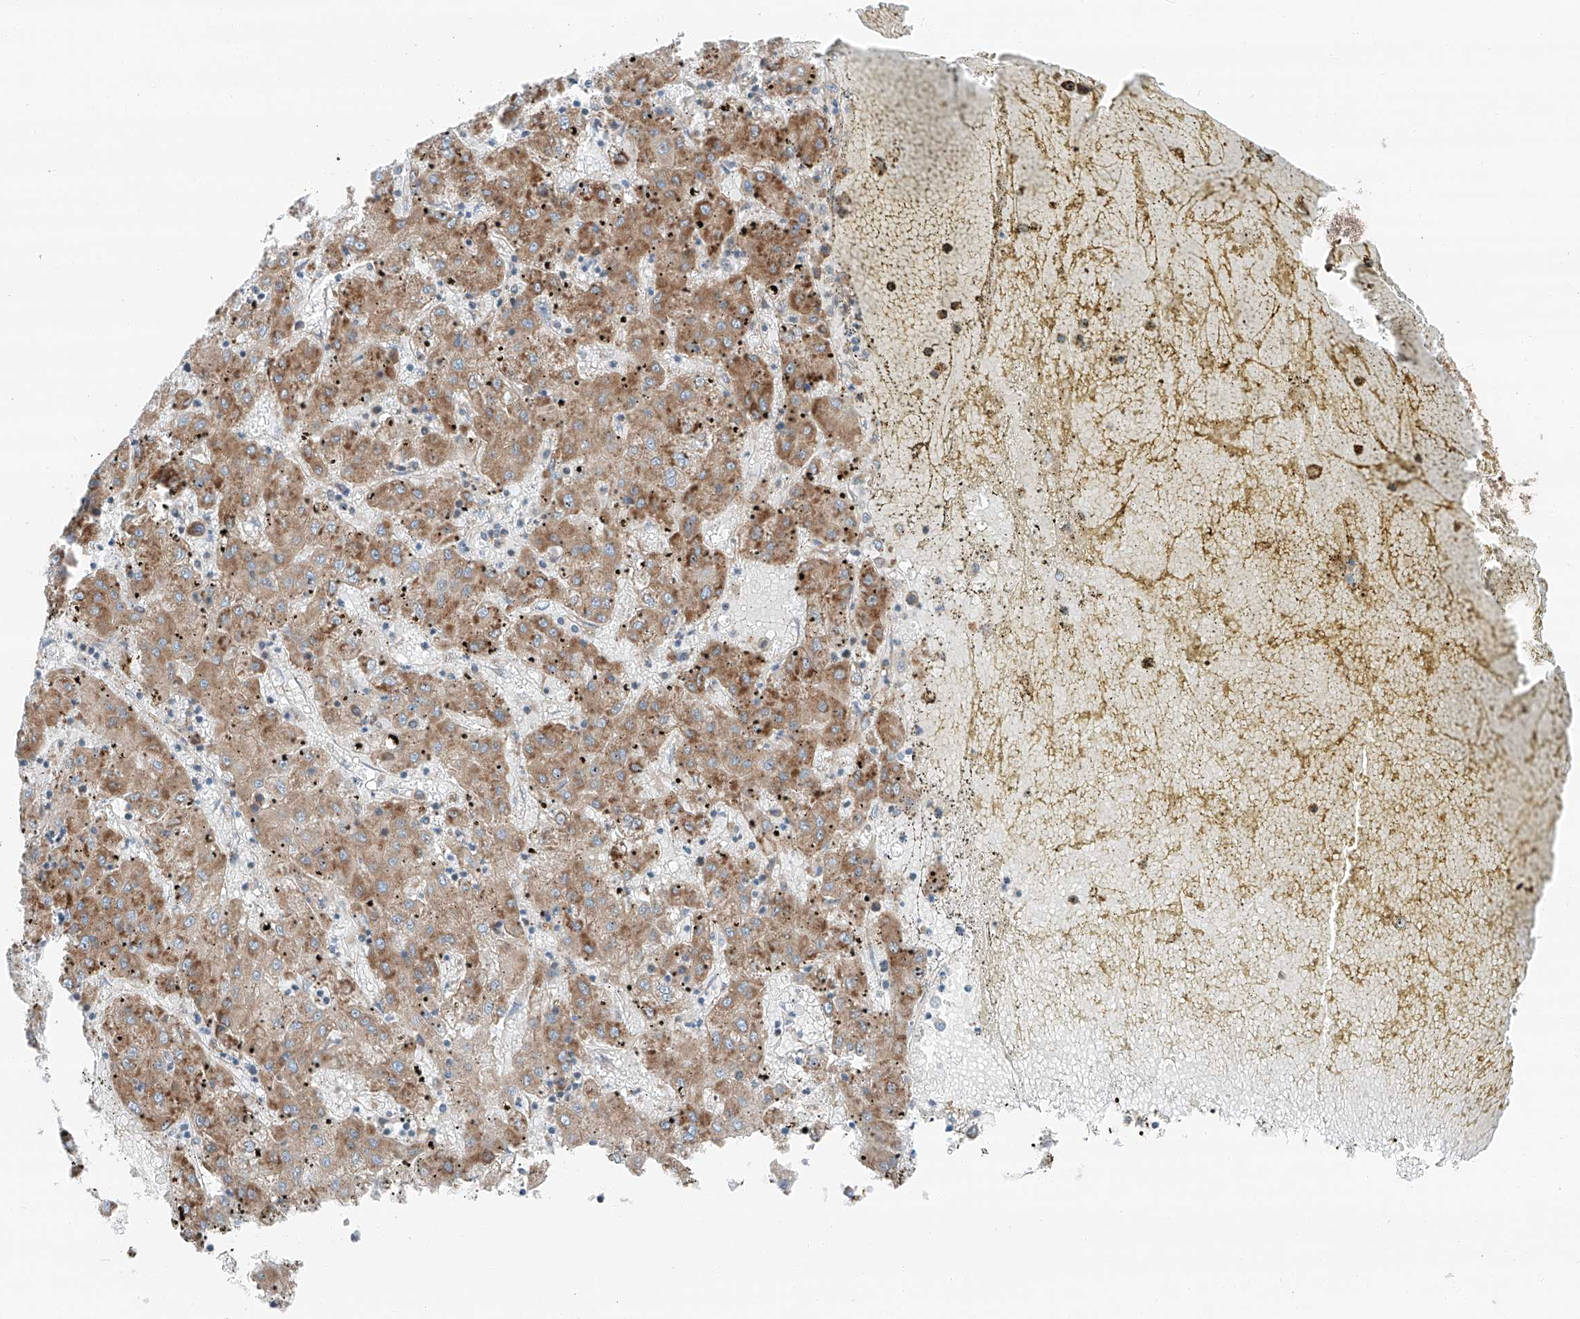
{"staining": {"intensity": "moderate", "quantity": ">75%", "location": "cytoplasmic/membranous"}, "tissue": "liver cancer", "cell_type": "Tumor cells", "image_type": "cancer", "snomed": [{"axis": "morphology", "description": "Carcinoma, Hepatocellular, NOS"}, {"axis": "topography", "description": "Liver"}], "caption": "Liver cancer stained for a protein (brown) reveals moderate cytoplasmic/membranous positive expression in approximately >75% of tumor cells.", "gene": "ZC3H15", "patient": {"sex": "male", "age": 72}}